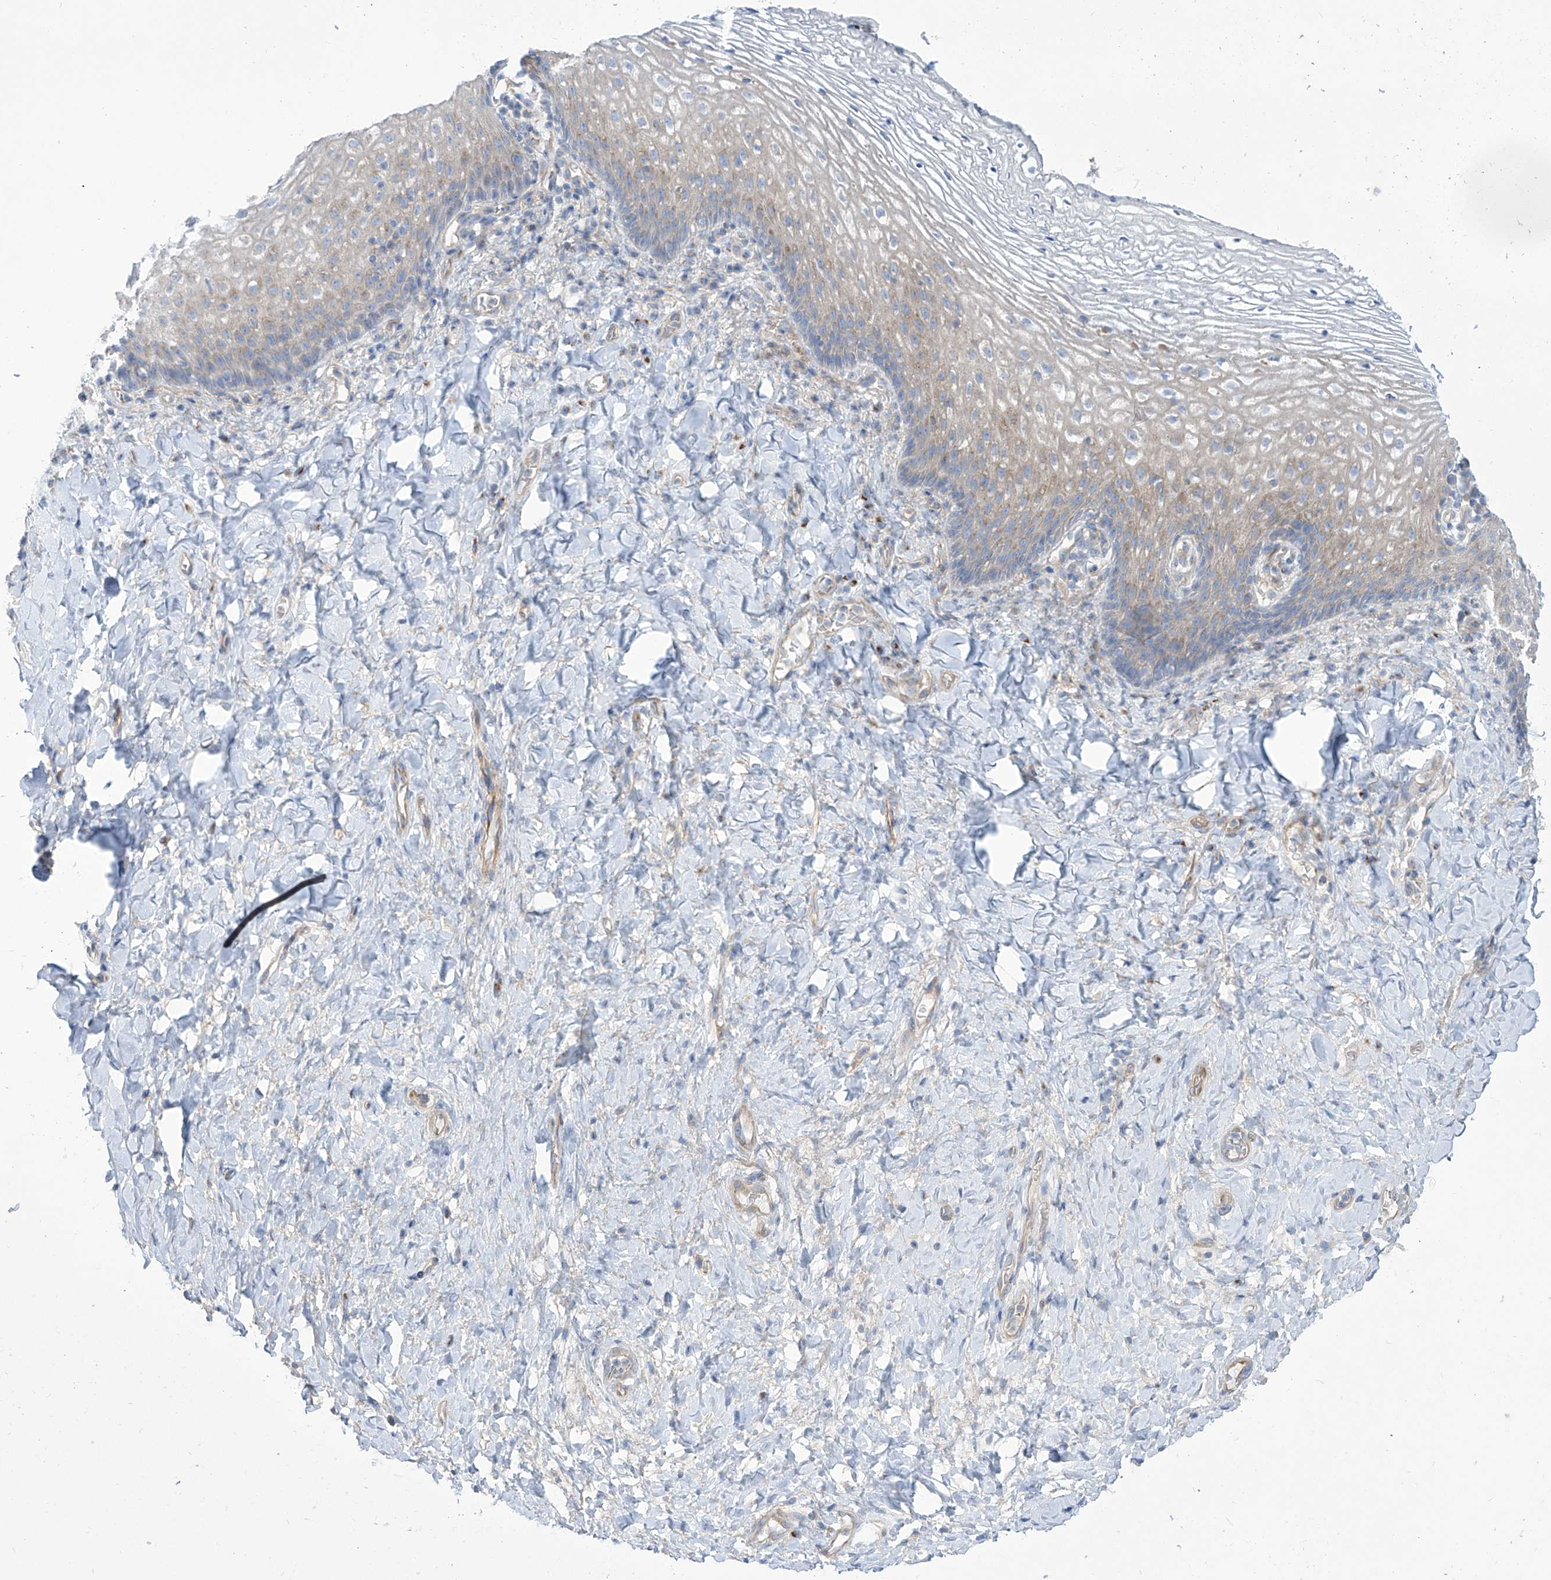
{"staining": {"intensity": "weak", "quantity": "<25%", "location": "cytoplasmic/membranous"}, "tissue": "vagina", "cell_type": "Squamous epithelial cells", "image_type": "normal", "snomed": [{"axis": "morphology", "description": "Normal tissue, NOS"}, {"axis": "topography", "description": "Vagina"}], "caption": "Immunohistochemistry (IHC) micrograph of normal human vagina stained for a protein (brown), which exhibits no expression in squamous epithelial cells.", "gene": "TMEM209", "patient": {"sex": "female", "age": 60}}